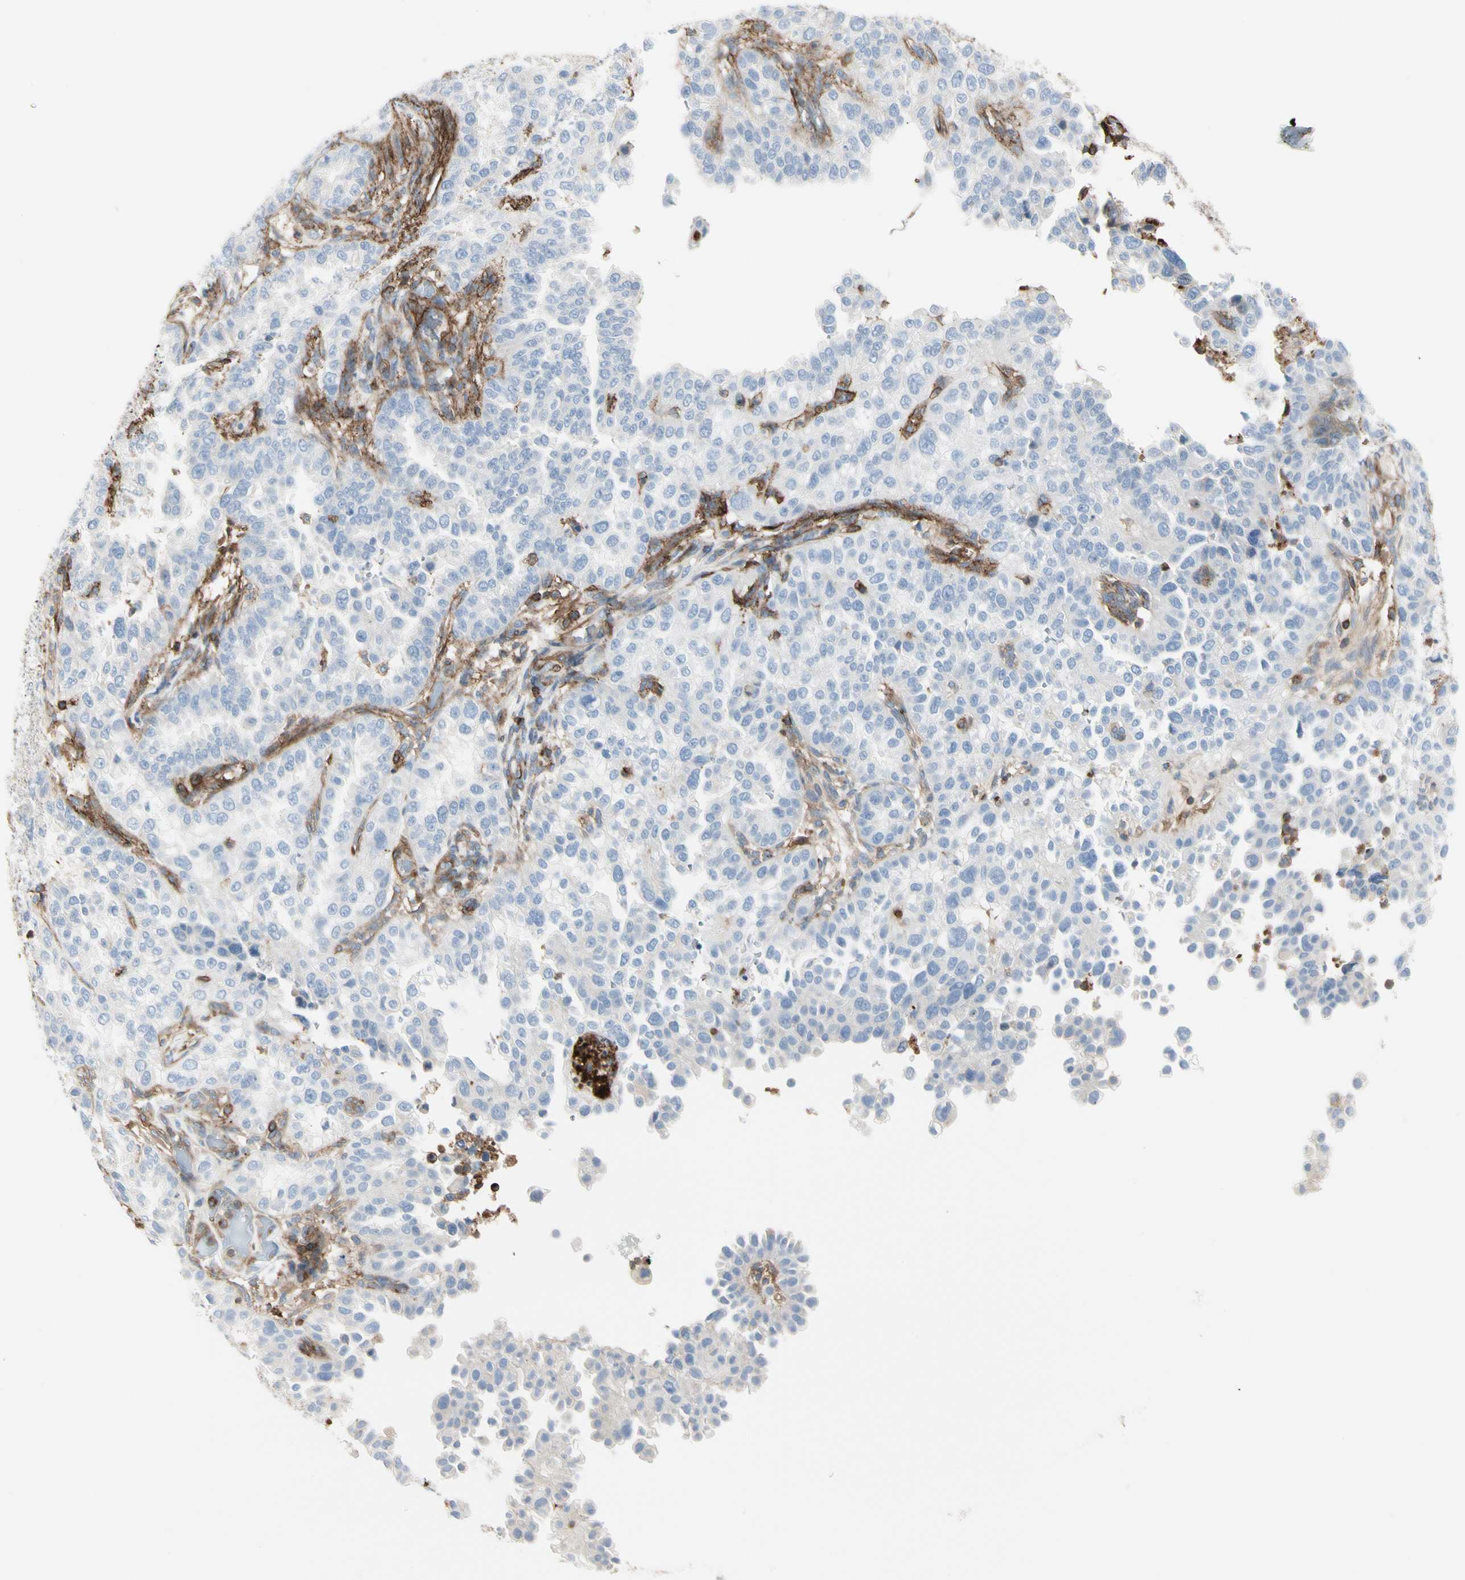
{"staining": {"intensity": "negative", "quantity": "none", "location": "none"}, "tissue": "endometrial cancer", "cell_type": "Tumor cells", "image_type": "cancer", "snomed": [{"axis": "morphology", "description": "Adenocarcinoma, NOS"}, {"axis": "topography", "description": "Endometrium"}], "caption": "Protein analysis of endometrial cancer (adenocarcinoma) reveals no significant expression in tumor cells.", "gene": "CLEC2B", "patient": {"sex": "female", "age": 85}}